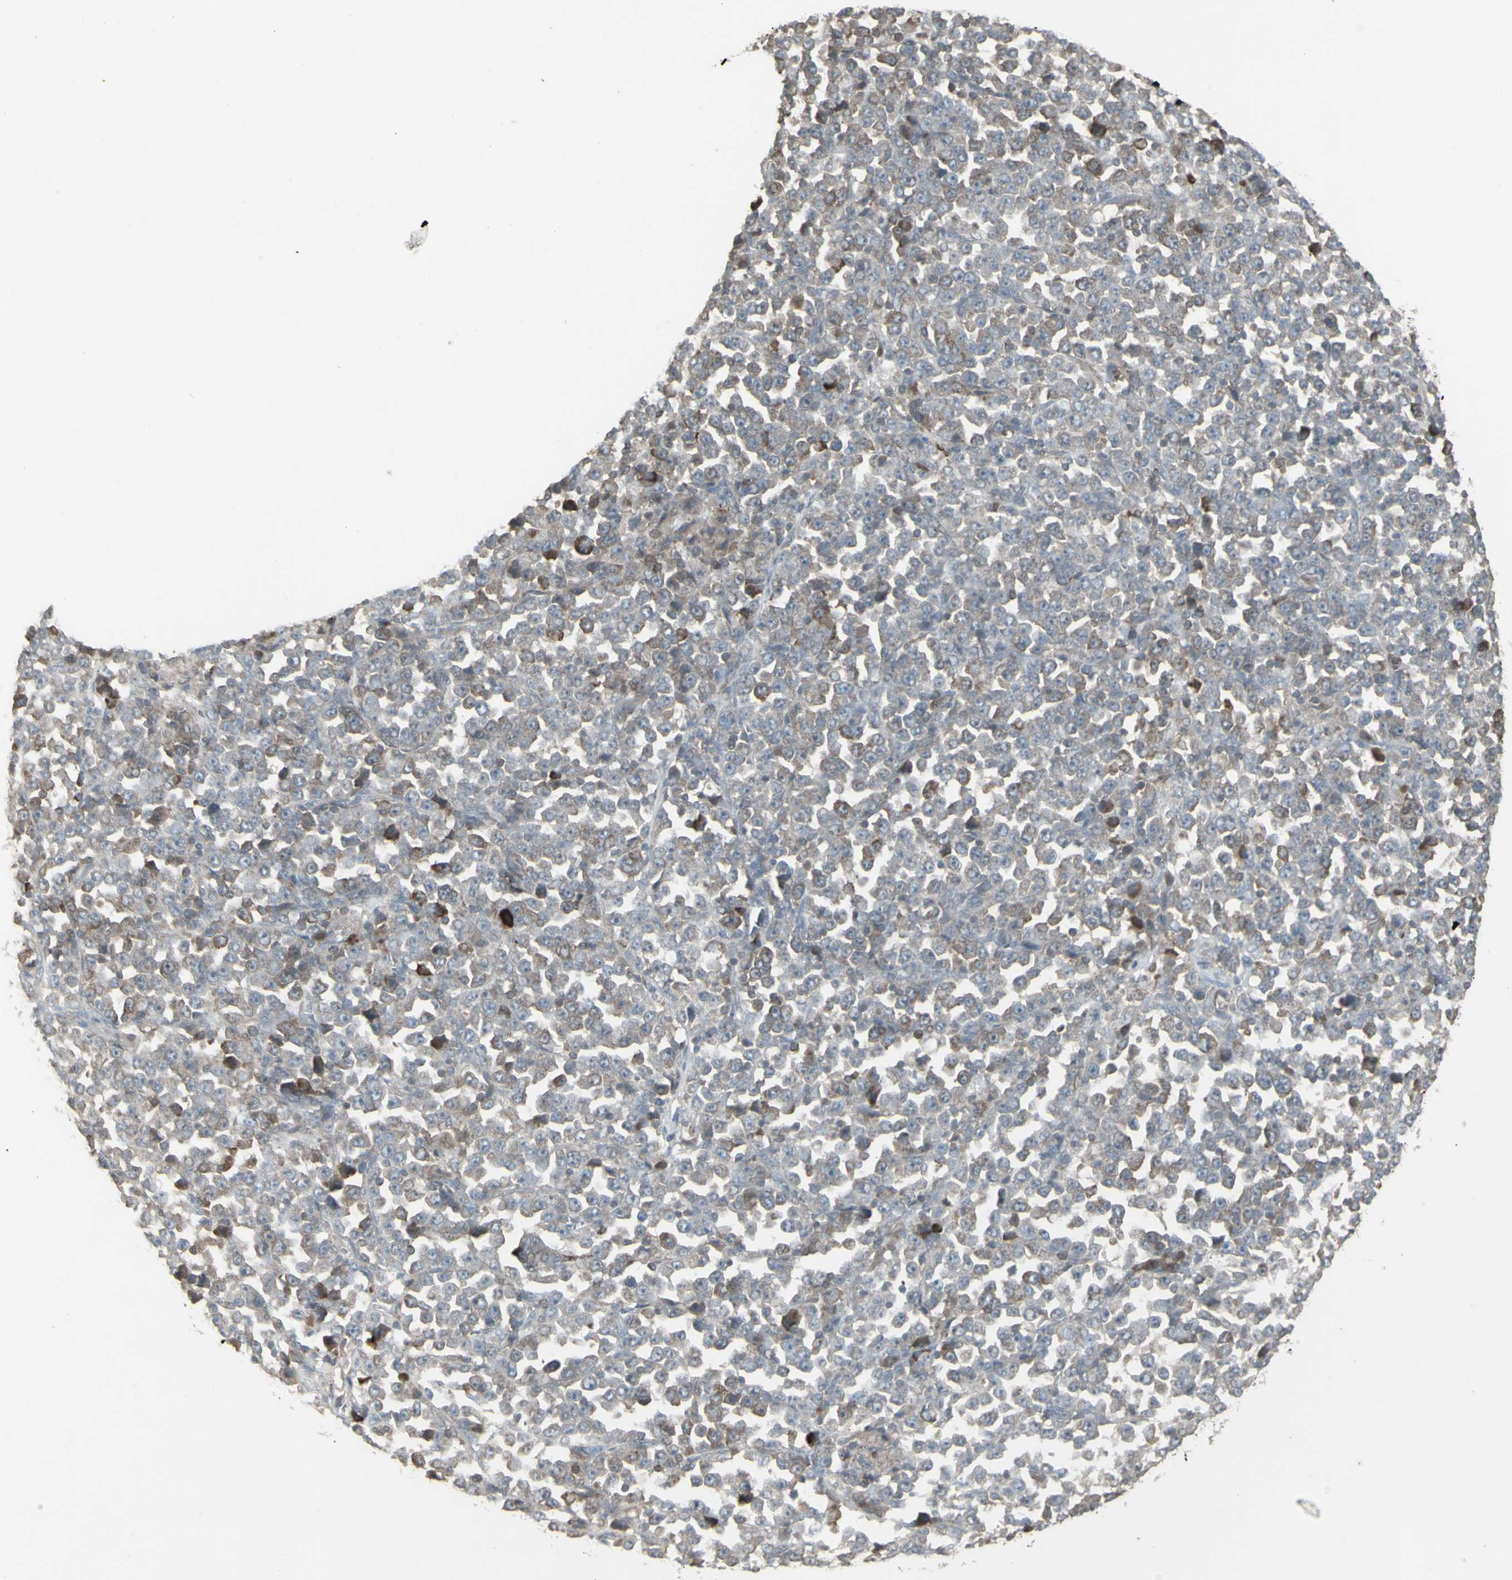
{"staining": {"intensity": "moderate", "quantity": "<25%", "location": "cytoplasmic/membranous"}, "tissue": "stomach cancer", "cell_type": "Tumor cells", "image_type": "cancer", "snomed": [{"axis": "morphology", "description": "Normal tissue, NOS"}, {"axis": "morphology", "description": "Adenocarcinoma, NOS"}, {"axis": "topography", "description": "Stomach, upper"}, {"axis": "topography", "description": "Stomach"}], "caption": "Approximately <25% of tumor cells in adenocarcinoma (stomach) demonstrate moderate cytoplasmic/membranous protein staining as visualized by brown immunohistochemical staining.", "gene": "CSK", "patient": {"sex": "male", "age": 59}}